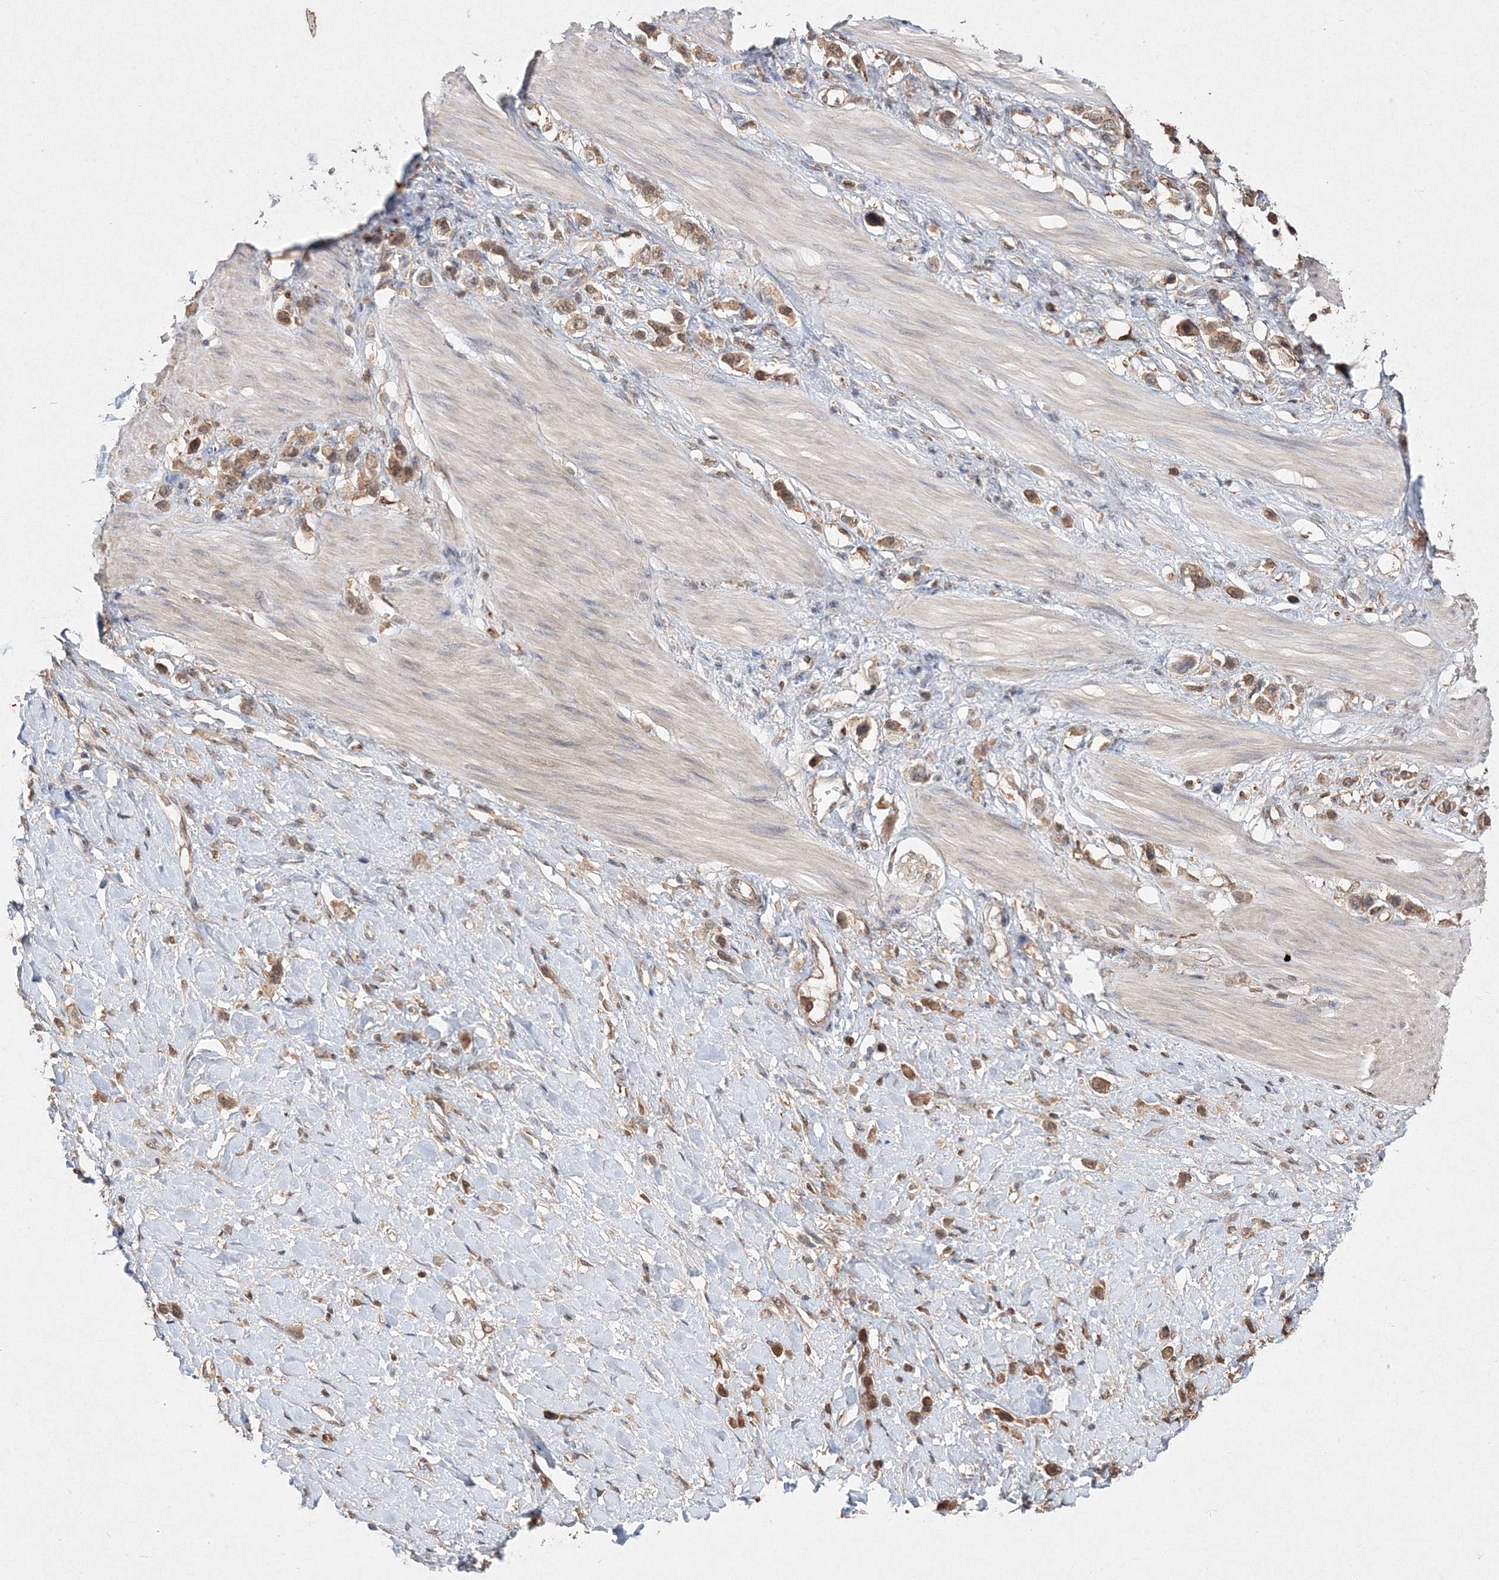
{"staining": {"intensity": "moderate", "quantity": ">75%", "location": "cytoplasmic/membranous,nuclear"}, "tissue": "stomach cancer", "cell_type": "Tumor cells", "image_type": "cancer", "snomed": [{"axis": "morphology", "description": "Adenocarcinoma, NOS"}, {"axis": "topography", "description": "Stomach"}], "caption": "Immunohistochemical staining of stomach cancer (adenocarcinoma) shows moderate cytoplasmic/membranous and nuclear protein positivity in approximately >75% of tumor cells.", "gene": "S100A11", "patient": {"sex": "female", "age": 65}}